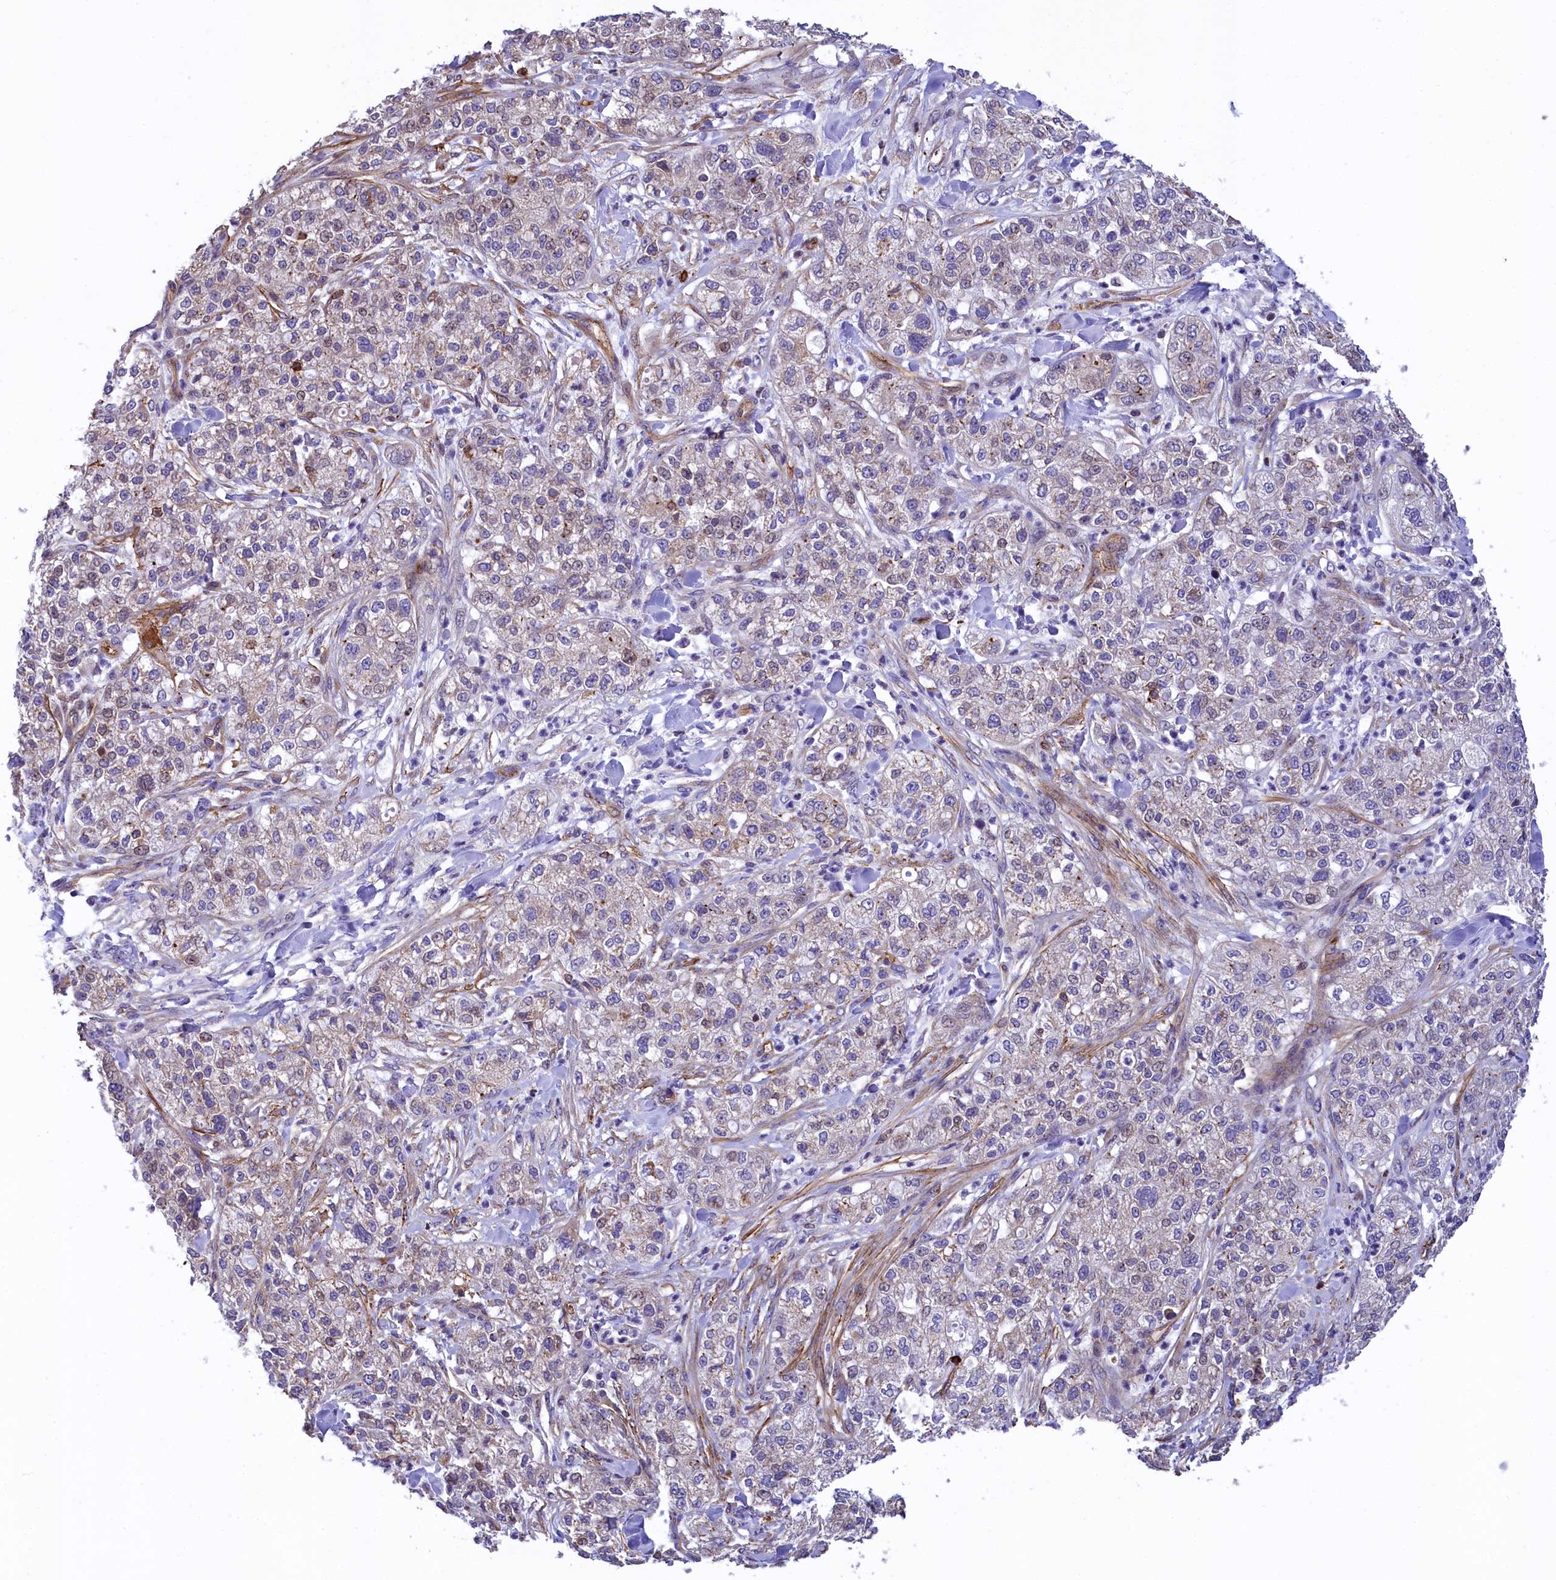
{"staining": {"intensity": "negative", "quantity": "none", "location": "none"}, "tissue": "pancreatic cancer", "cell_type": "Tumor cells", "image_type": "cancer", "snomed": [{"axis": "morphology", "description": "Adenocarcinoma, NOS"}, {"axis": "topography", "description": "Pancreas"}], "caption": "High magnification brightfield microscopy of adenocarcinoma (pancreatic) stained with DAB (3,3'-diaminobenzidine) (brown) and counterstained with hematoxylin (blue): tumor cells show no significant expression.", "gene": "ZNF2", "patient": {"sex": "female", "age": 78}}